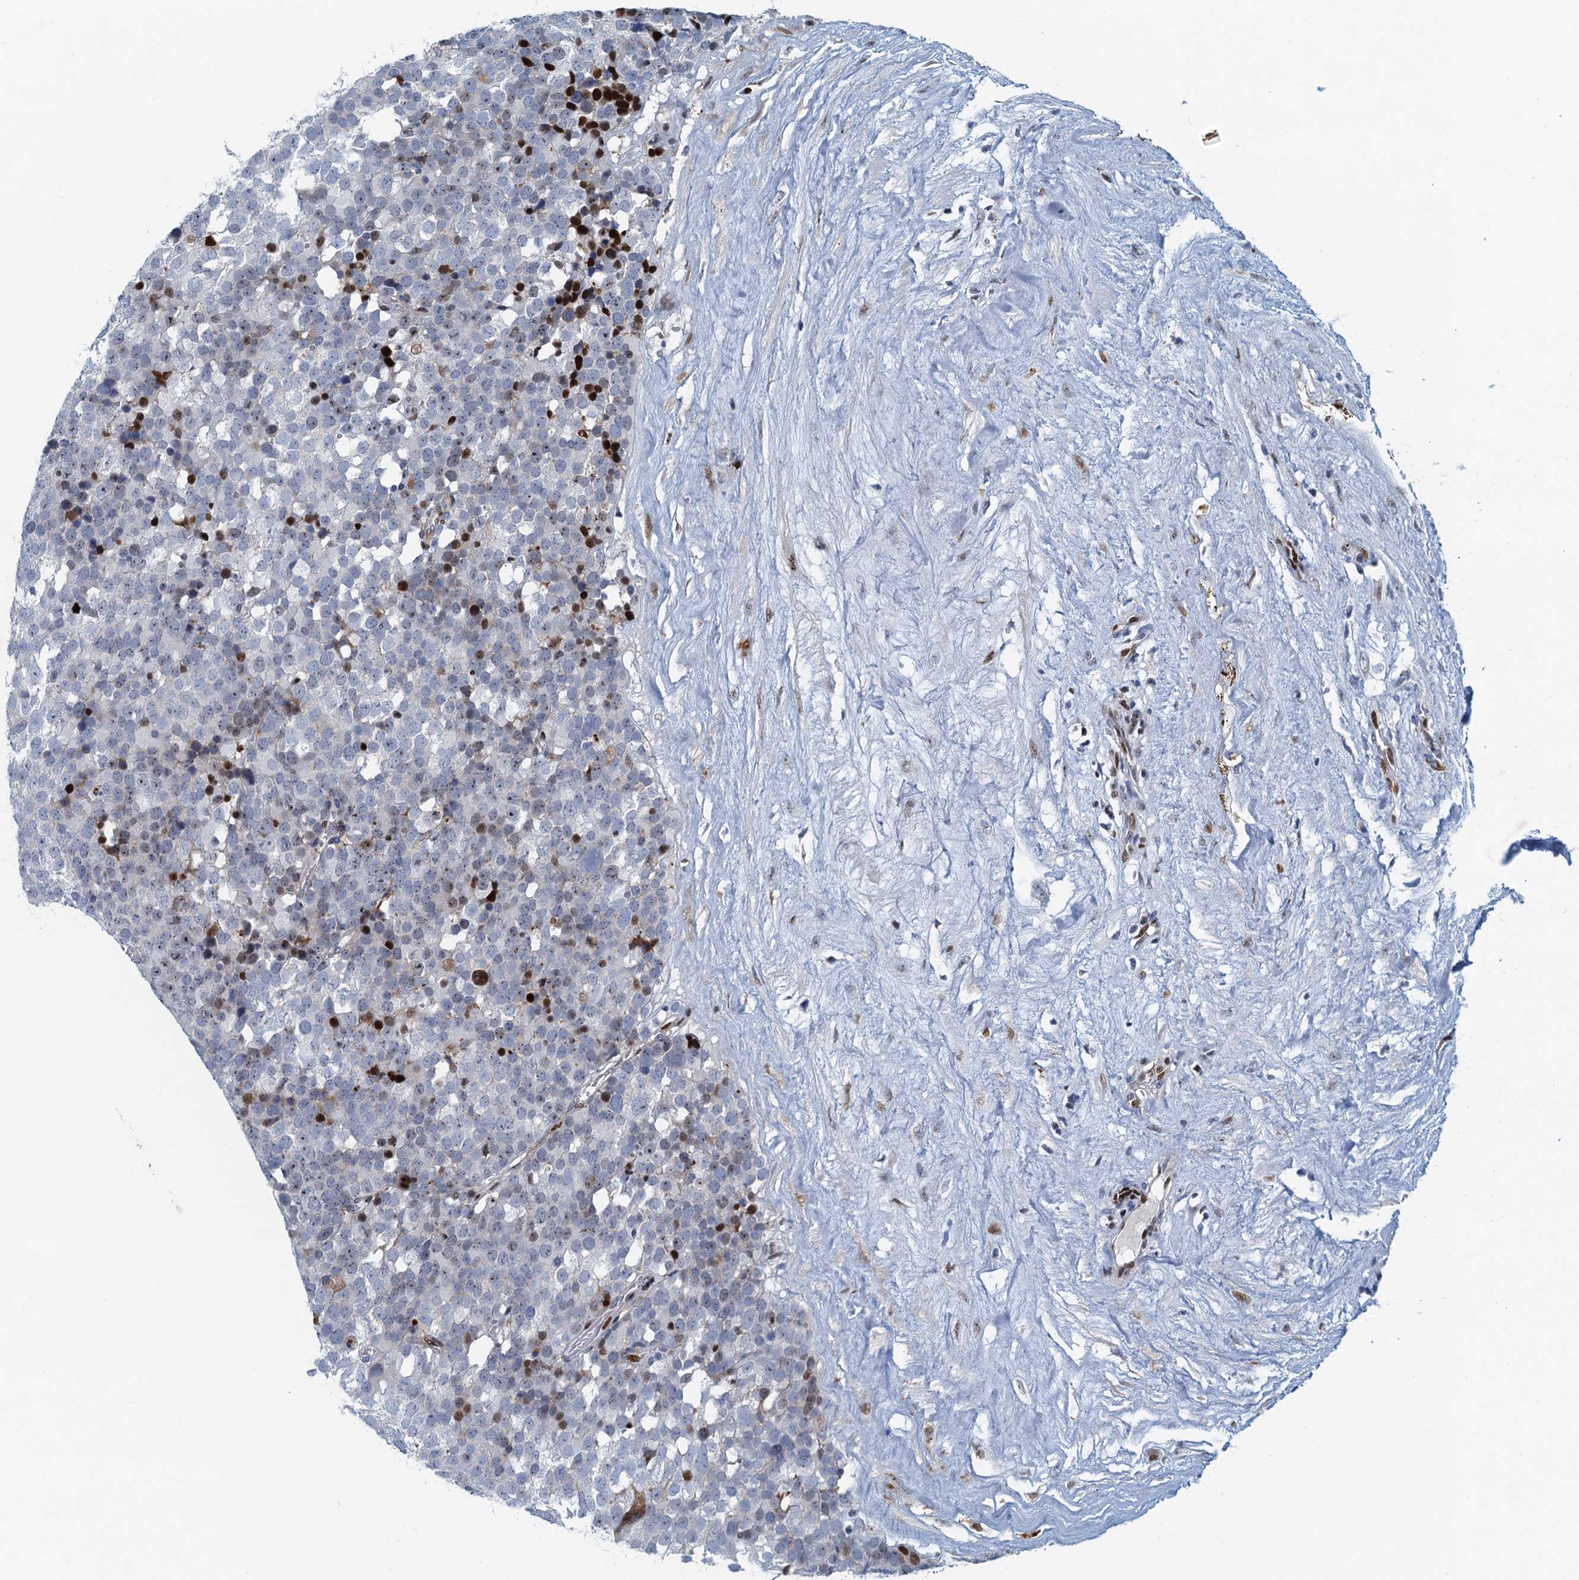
{"staining": {"intensity": "moderate", "quantity": "<25%", "location": "nuclear"}, "tissue": "testis cancer", "cell_type": "Tumor cells", "image_type": "cancer", "snomed": [{"axis": "morphology", "description": "Seminoma, NOS"}, {"axis": "topography", "description": "Testis"}], "caption": "Immunohistochemical staining of human testis cancer reveals low levels of moderate nuclear protein positivity in approximately <25% of tumor cells.", "gene": "ANKRD13D", "patient": {"sex": "male", "age": 71}}